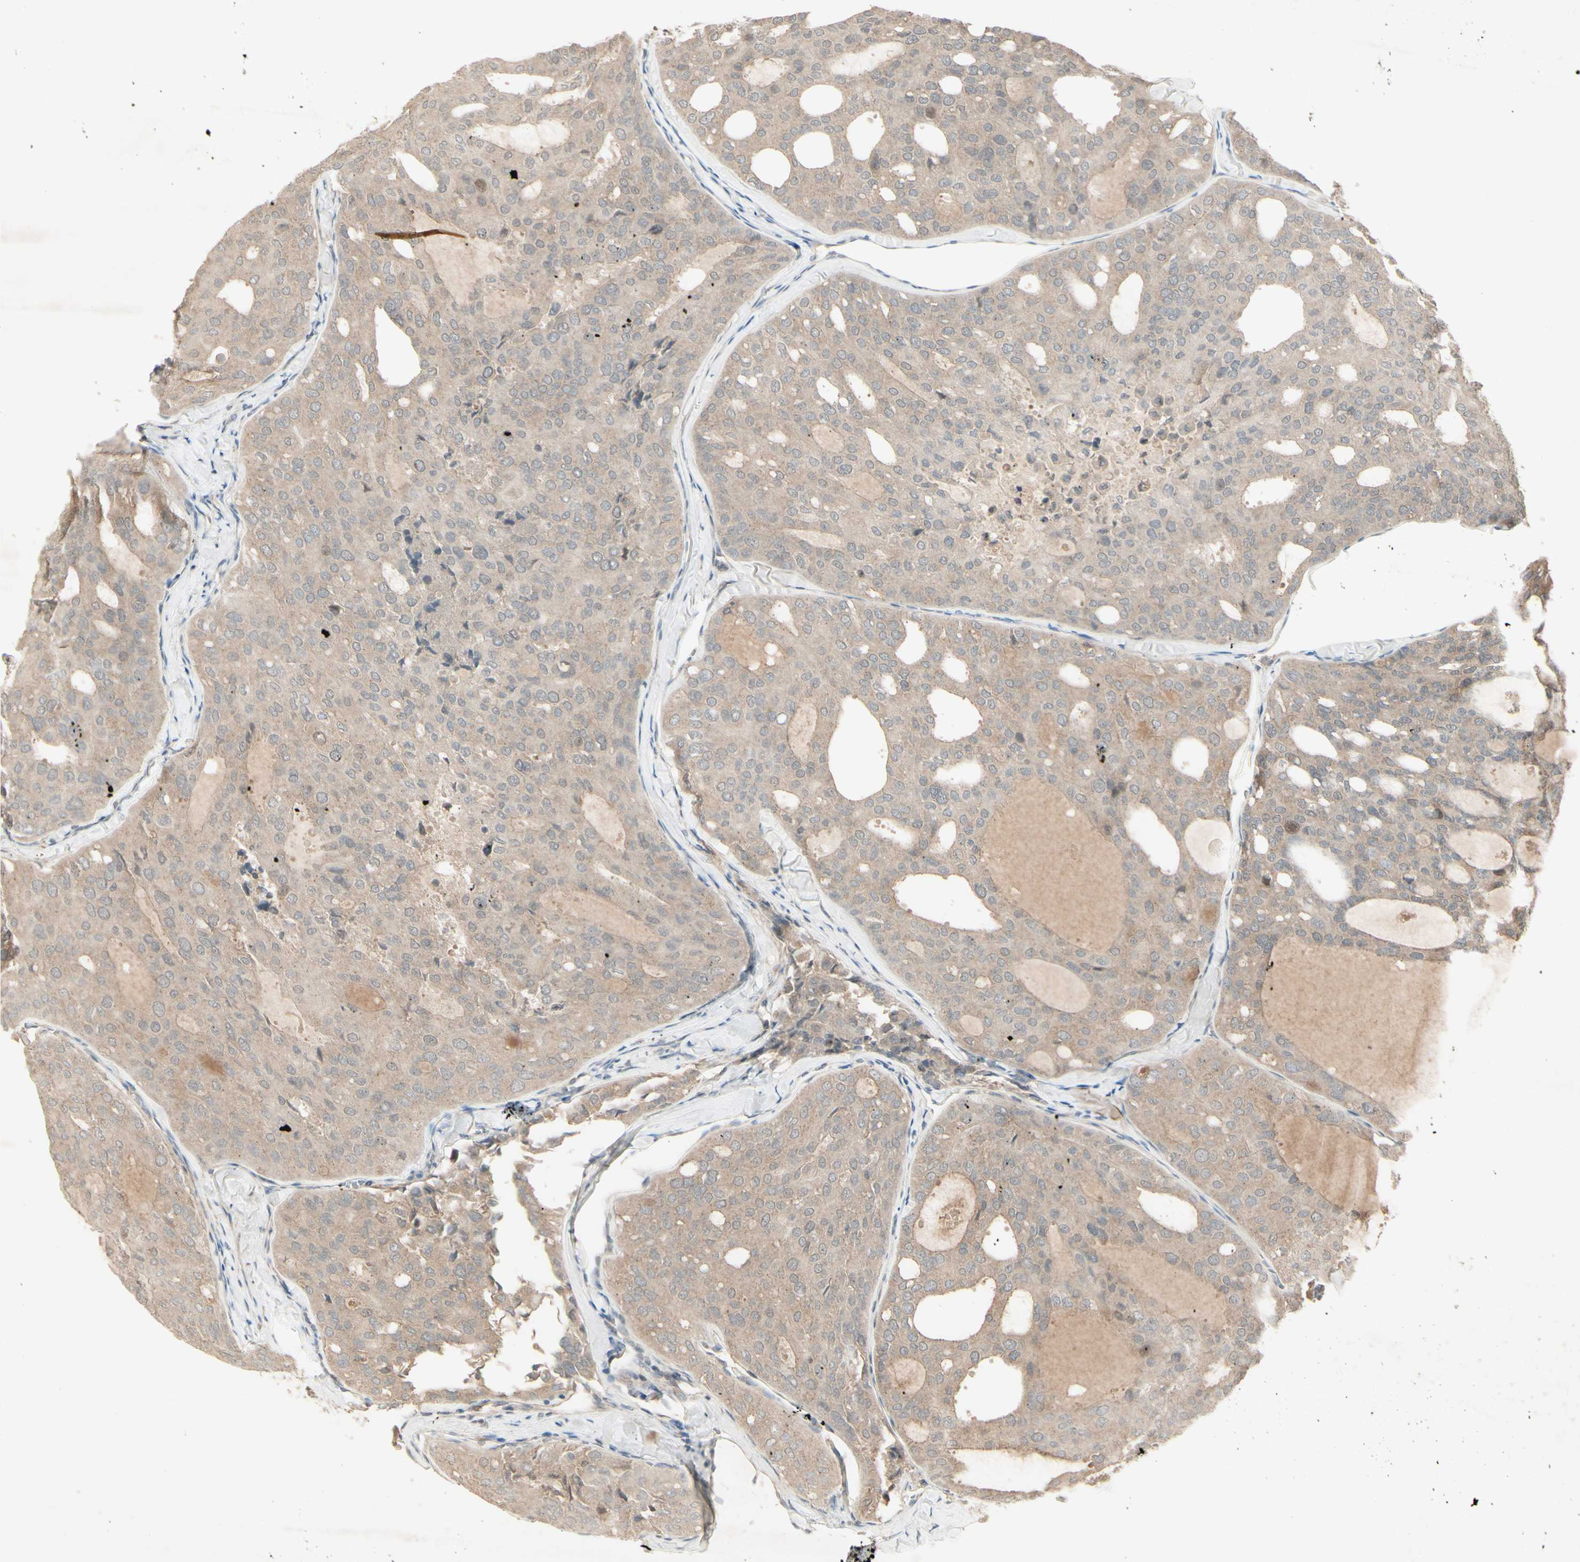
{"staining": {"intensity": "weak", "quantity": ">75%", "location": "cytoplasmic/membranous"}, "tissue": "thyroid cancer", "cell_type": "Tumor cells", "image_type": "cancer", "snomed": [{"axis": "morphology", "description": "Follicular adenoma carcinoma, NOS"}, {"axis": "topography", "description": "Thyroid gland"}], "caption": "There is low levels of weak cytoplasmic/membranous expression in tumor cells of thyroid cancer, as demonstrated by immunohistochemical staining (brown color).", "gene": "FHDC1", "patient": {"sex": "male", "age": 75}}